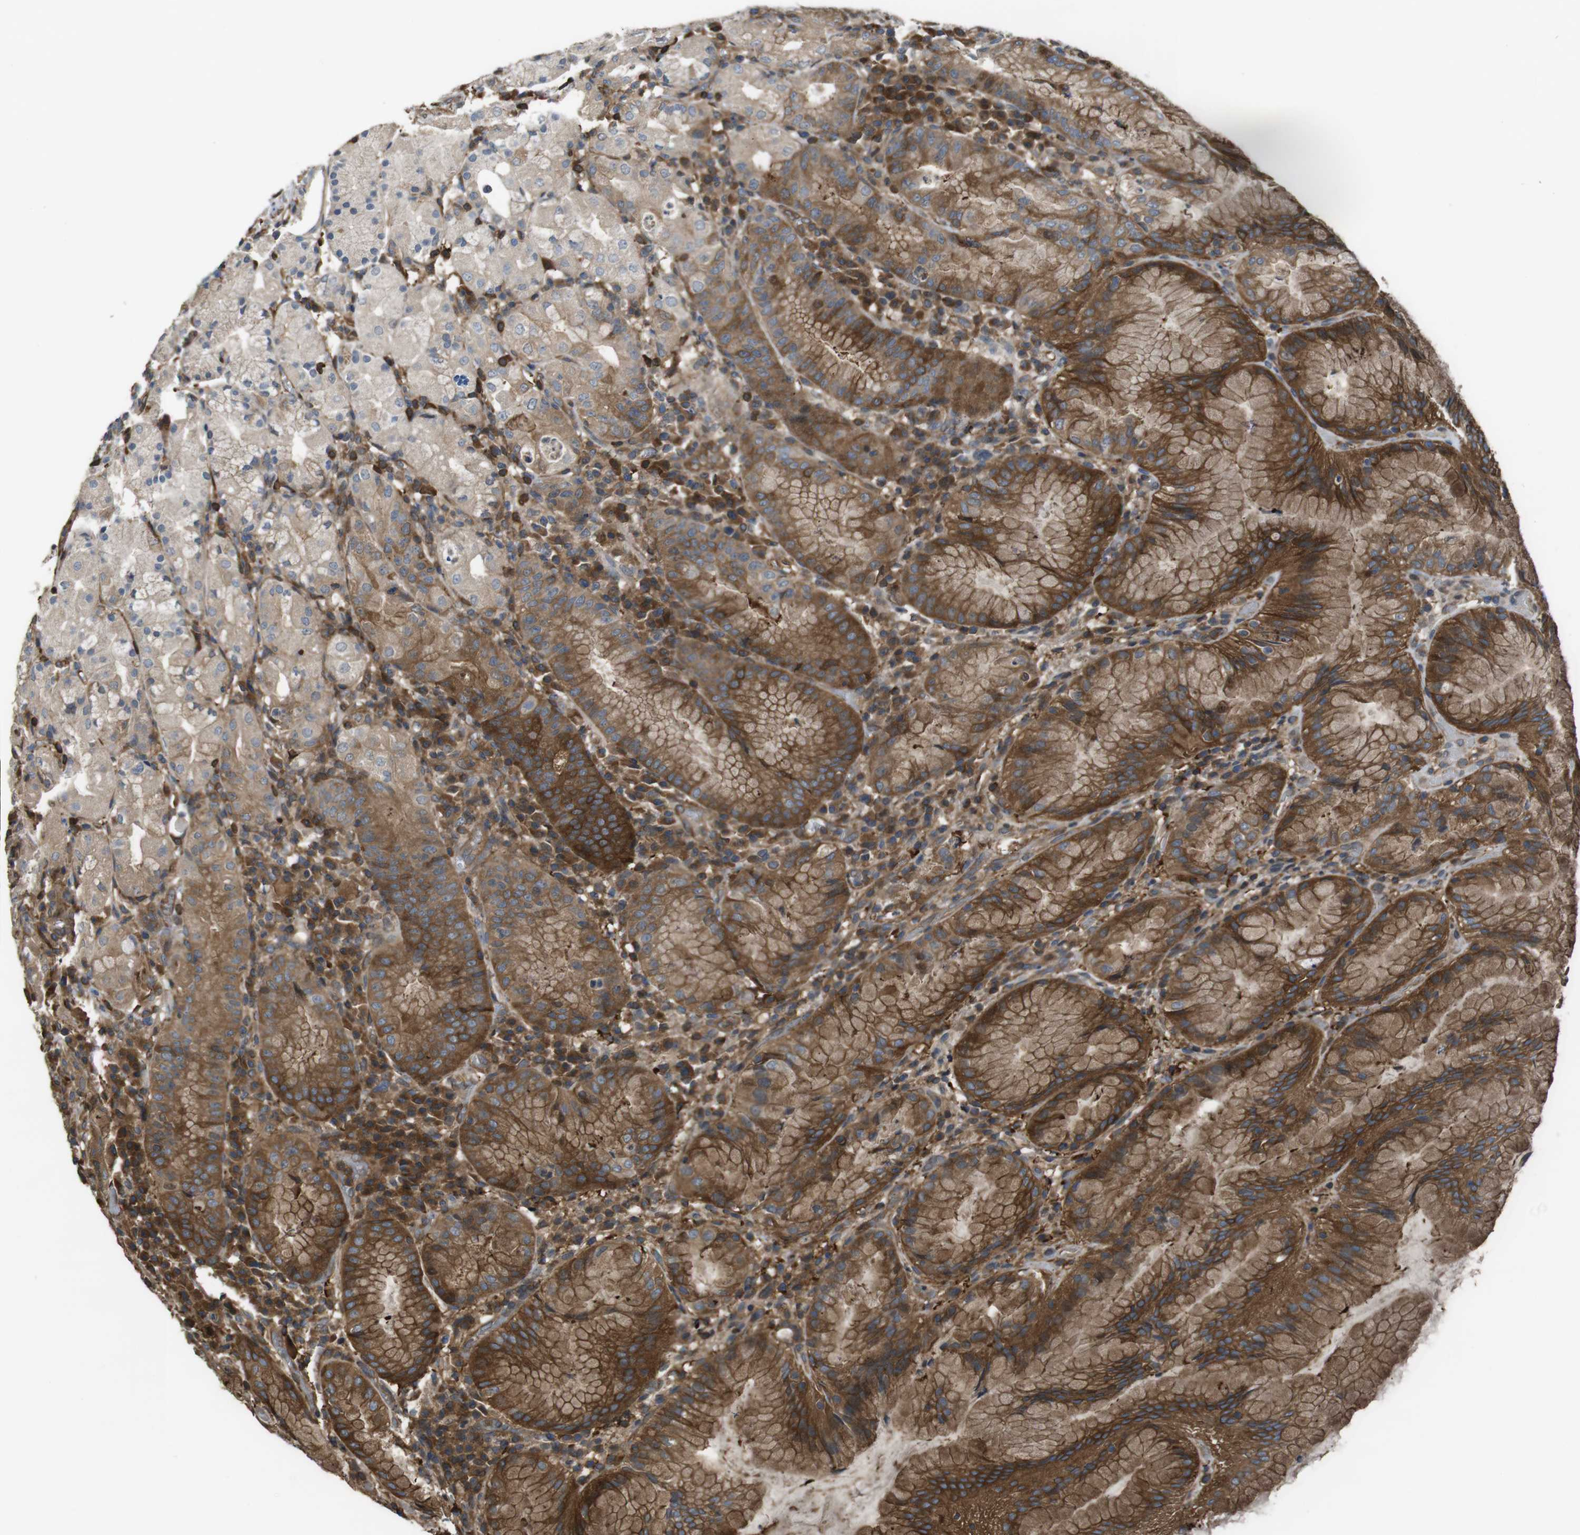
{"staining": {"intensity": "strong", "quantity": "25%-75%", "location": "cytoplasmic/membranous"}, "tissue": "stomach", "cell_type": "Glandular cells", "image_type": "normal", "snomed": [{"axis": "morphology", "description": "Normal tissue, NOS"}, {"axis": "topography", "description": "Stomach"}, {"axis": "topography", "description": "Stomach, lower"}], "caption": "Immunohistochemistry of normal human stomach displays high levels of strong cytoplasmic/membranous staining in about 25%-75% of glandular cells.", "gene": "ARHGDIA", "patient": {"sex": "female", "age": 75}}